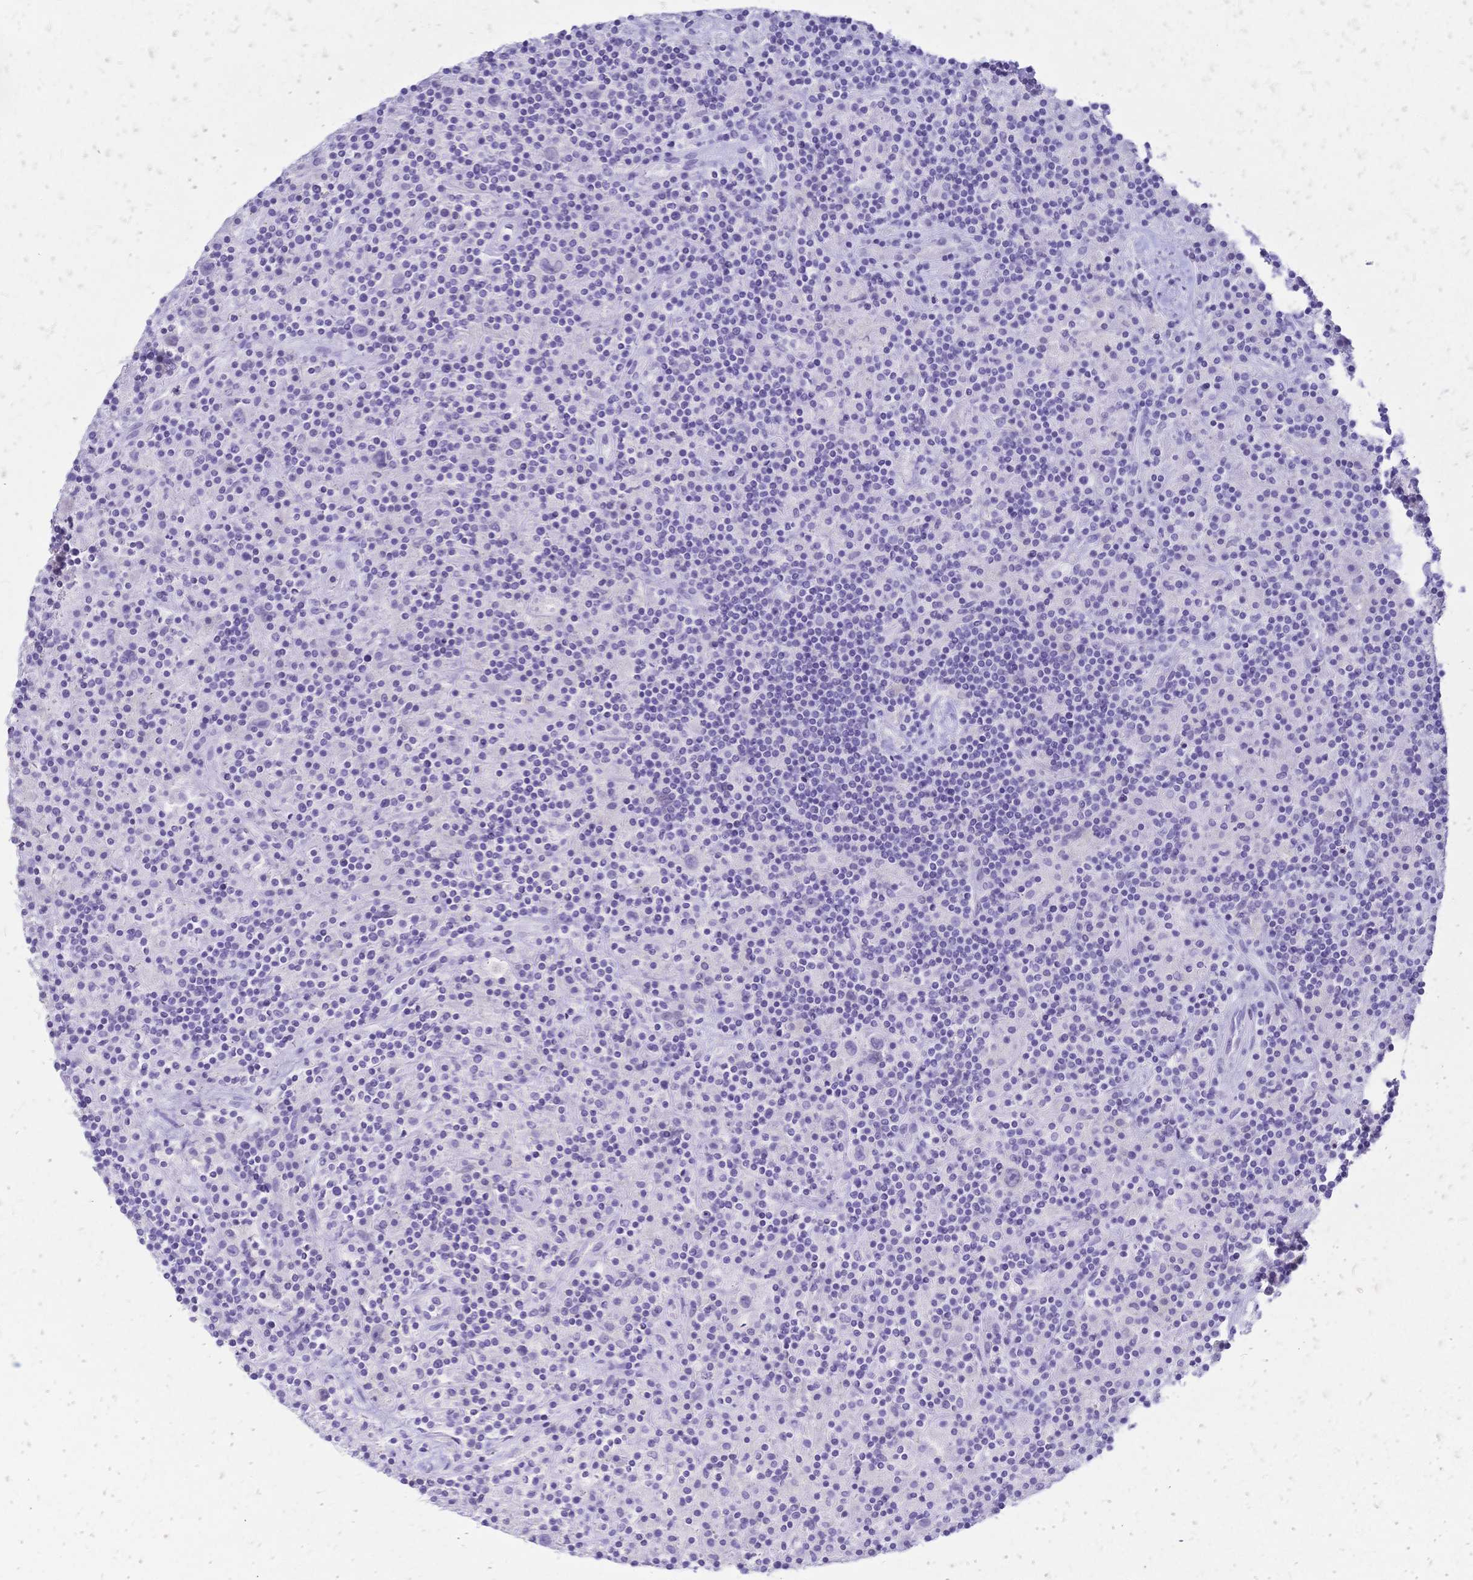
{"staining": {"intensity": "negative", "quantity": "none", "location": "none"}, "tissue": "lymphoma", "cell_type": "Tumor cells", "image_type": "cancer", "snomed": [{"axis": "morphology", "description": "Hodgkin's disease, NOS"}, {"axis": "topography", "description": "Lymph node"}], "caption": "Tumor cells show no significant positivity in Hodgkin's disease. (DAB (3,3'-diaminobenzidine) immunohistochemistry (IHC), high magnification).", "gene": "FA2H", "patient": {"sex": "male", "age": 70}}